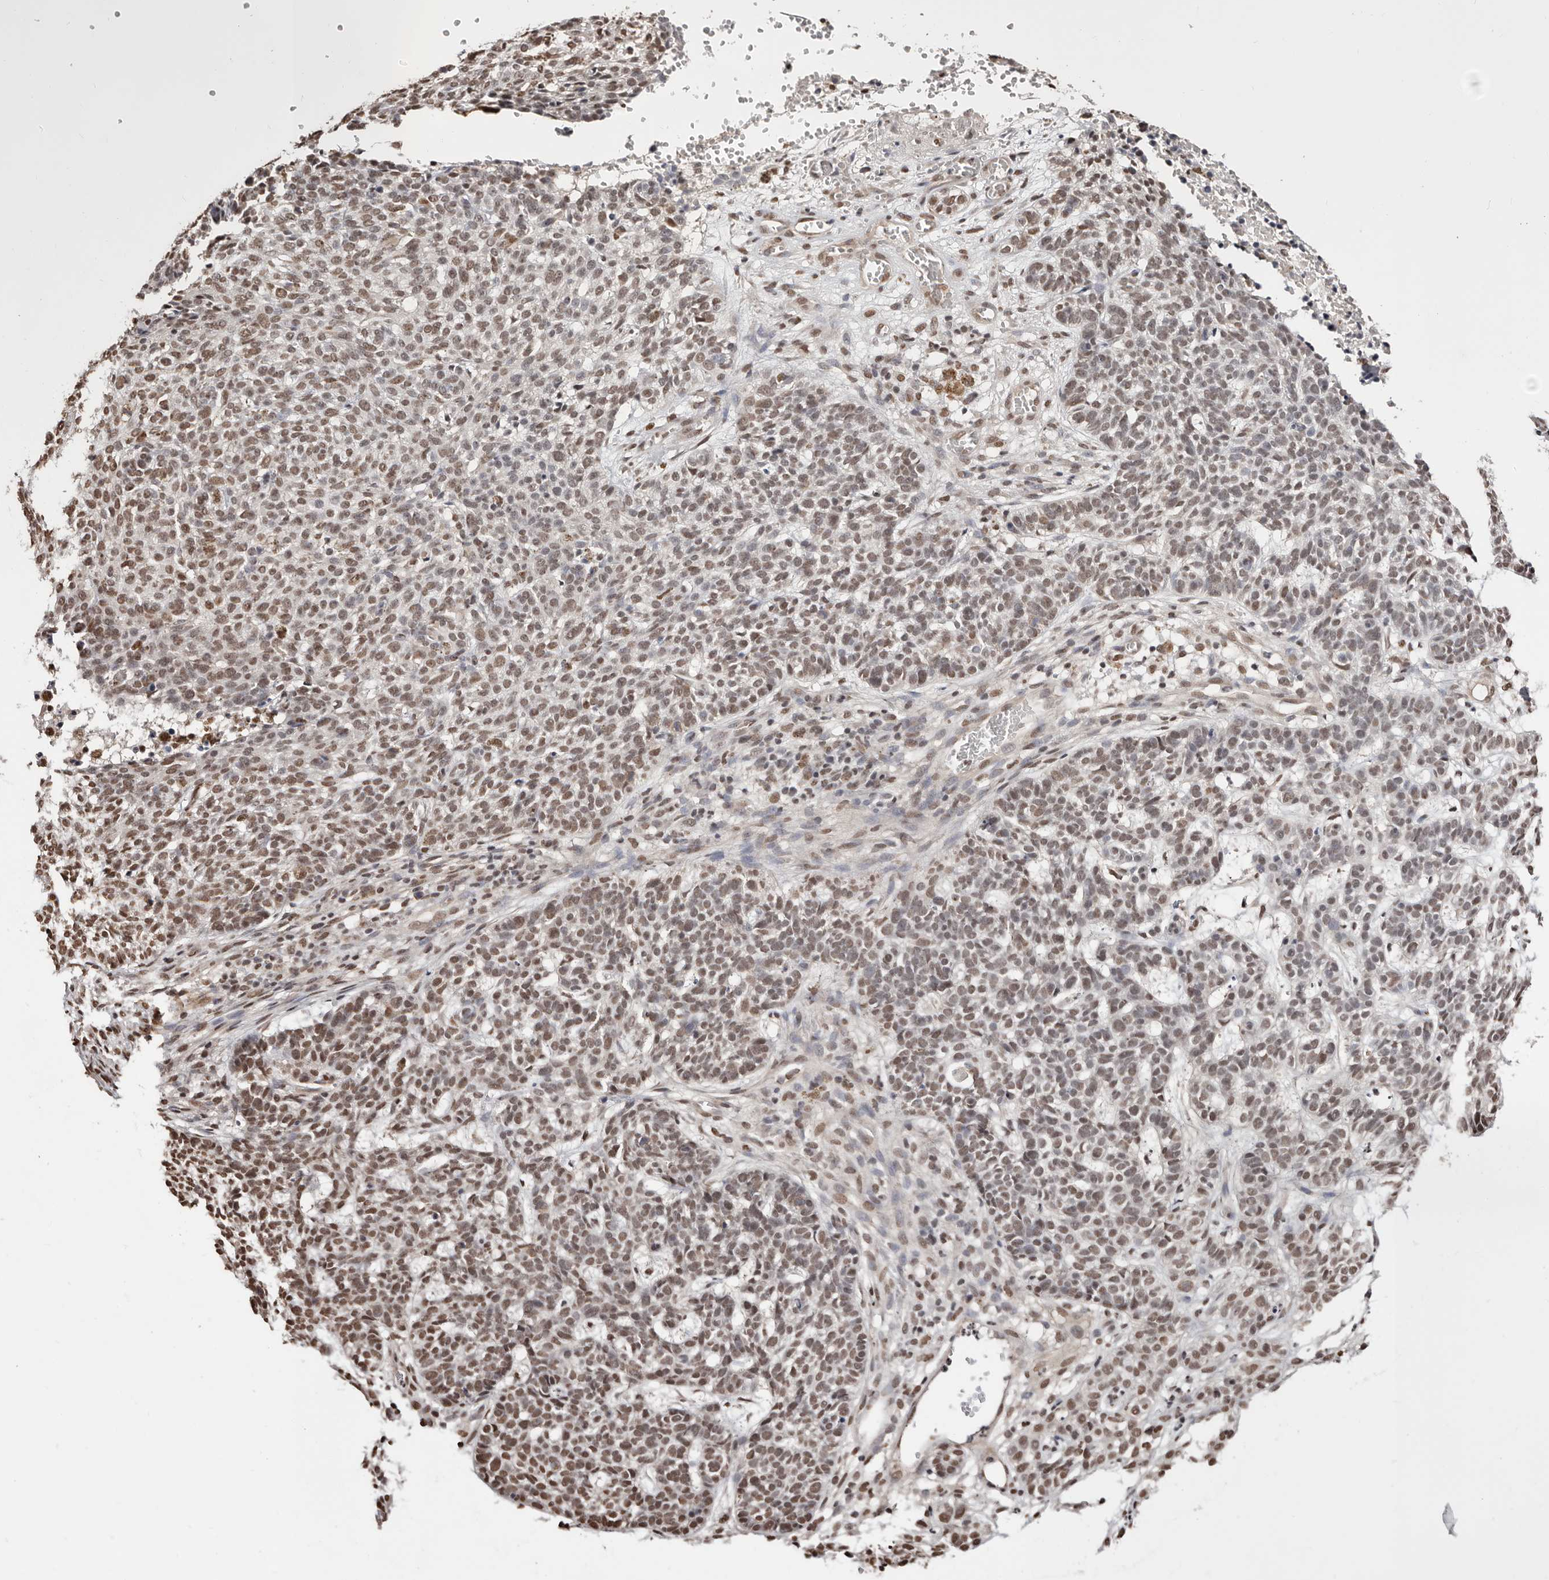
{"staining": {"intensity": "moderate", "quantity": ">75%", "location": "nuclear"}, "tissue": "skin cancer", "cell_type": "Tumor cells", "image_type": "cancer", "snomed": [{"axis": "morphology", "description": "Basal cell carcinoma"}, {"axis": "topography", "description": "Skin"}], "caption": "Moderate nuclear positivity is present in about >75% of tumor cells in basal cell carcinoma (skin).", "gene": "BICRAL", "patient": {"sex": "male", "age": 85}}